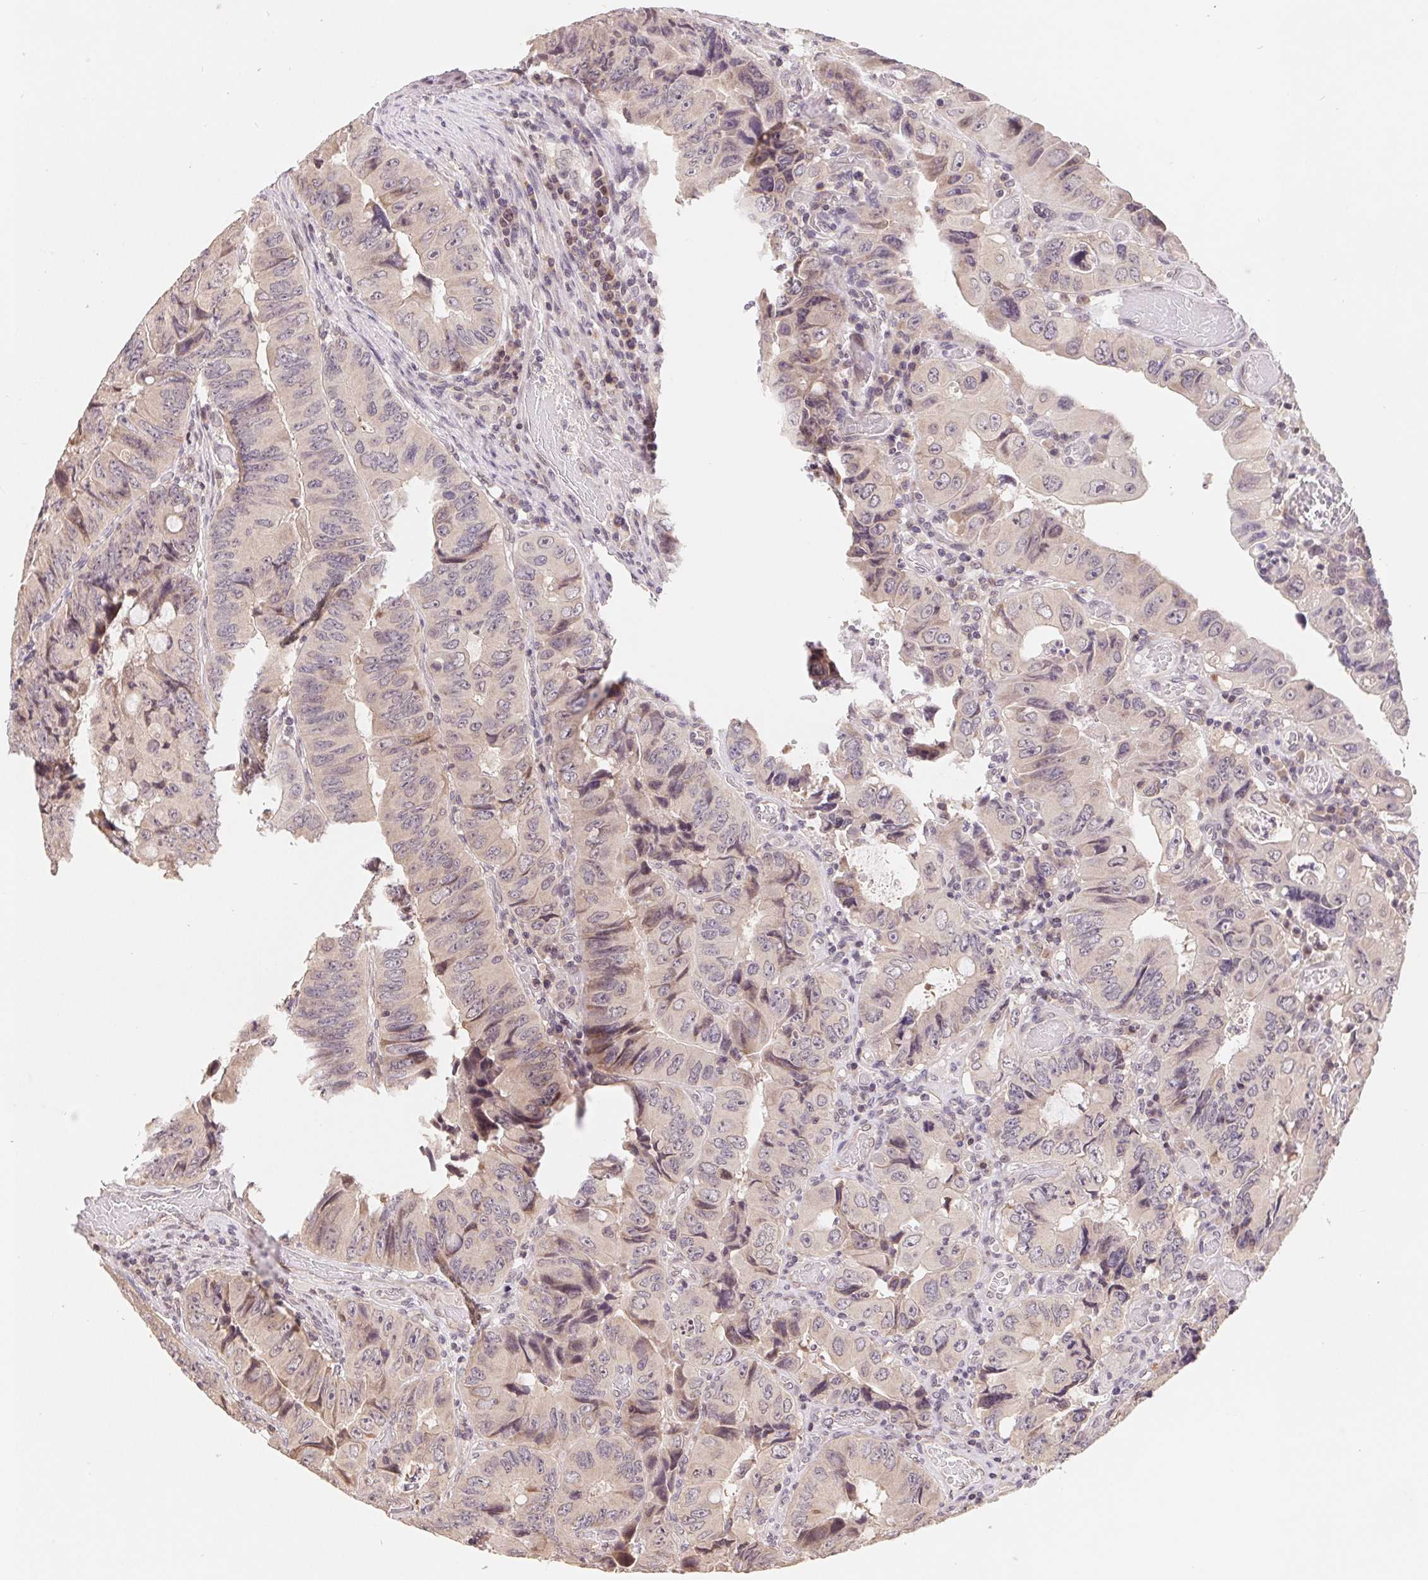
{"staining": {"intensity": "negative", "quantity": "none", "location": "none"}, "tissue": "colorectal cancer", "cell_type": "Tumor cells", "image_type": "cancer", "snomed": [{"axis": "morphology", "description": "Adenocarcinoma, NOS"}, {"axis": "topography", "description": "Colon"}], "caption": "Immunohistochemistry histopathology image of human adenocarcinoma (colorectal) stained for a protein (brown), which displays no staining in tumor cells. (Brightfield microscopy of DAB (3,3'-diaminobenzidine) immunohistochemistry (IHC) at high magnification).", "gene": "HMGN3", "patient": {"sex": "female", "age": 84}}